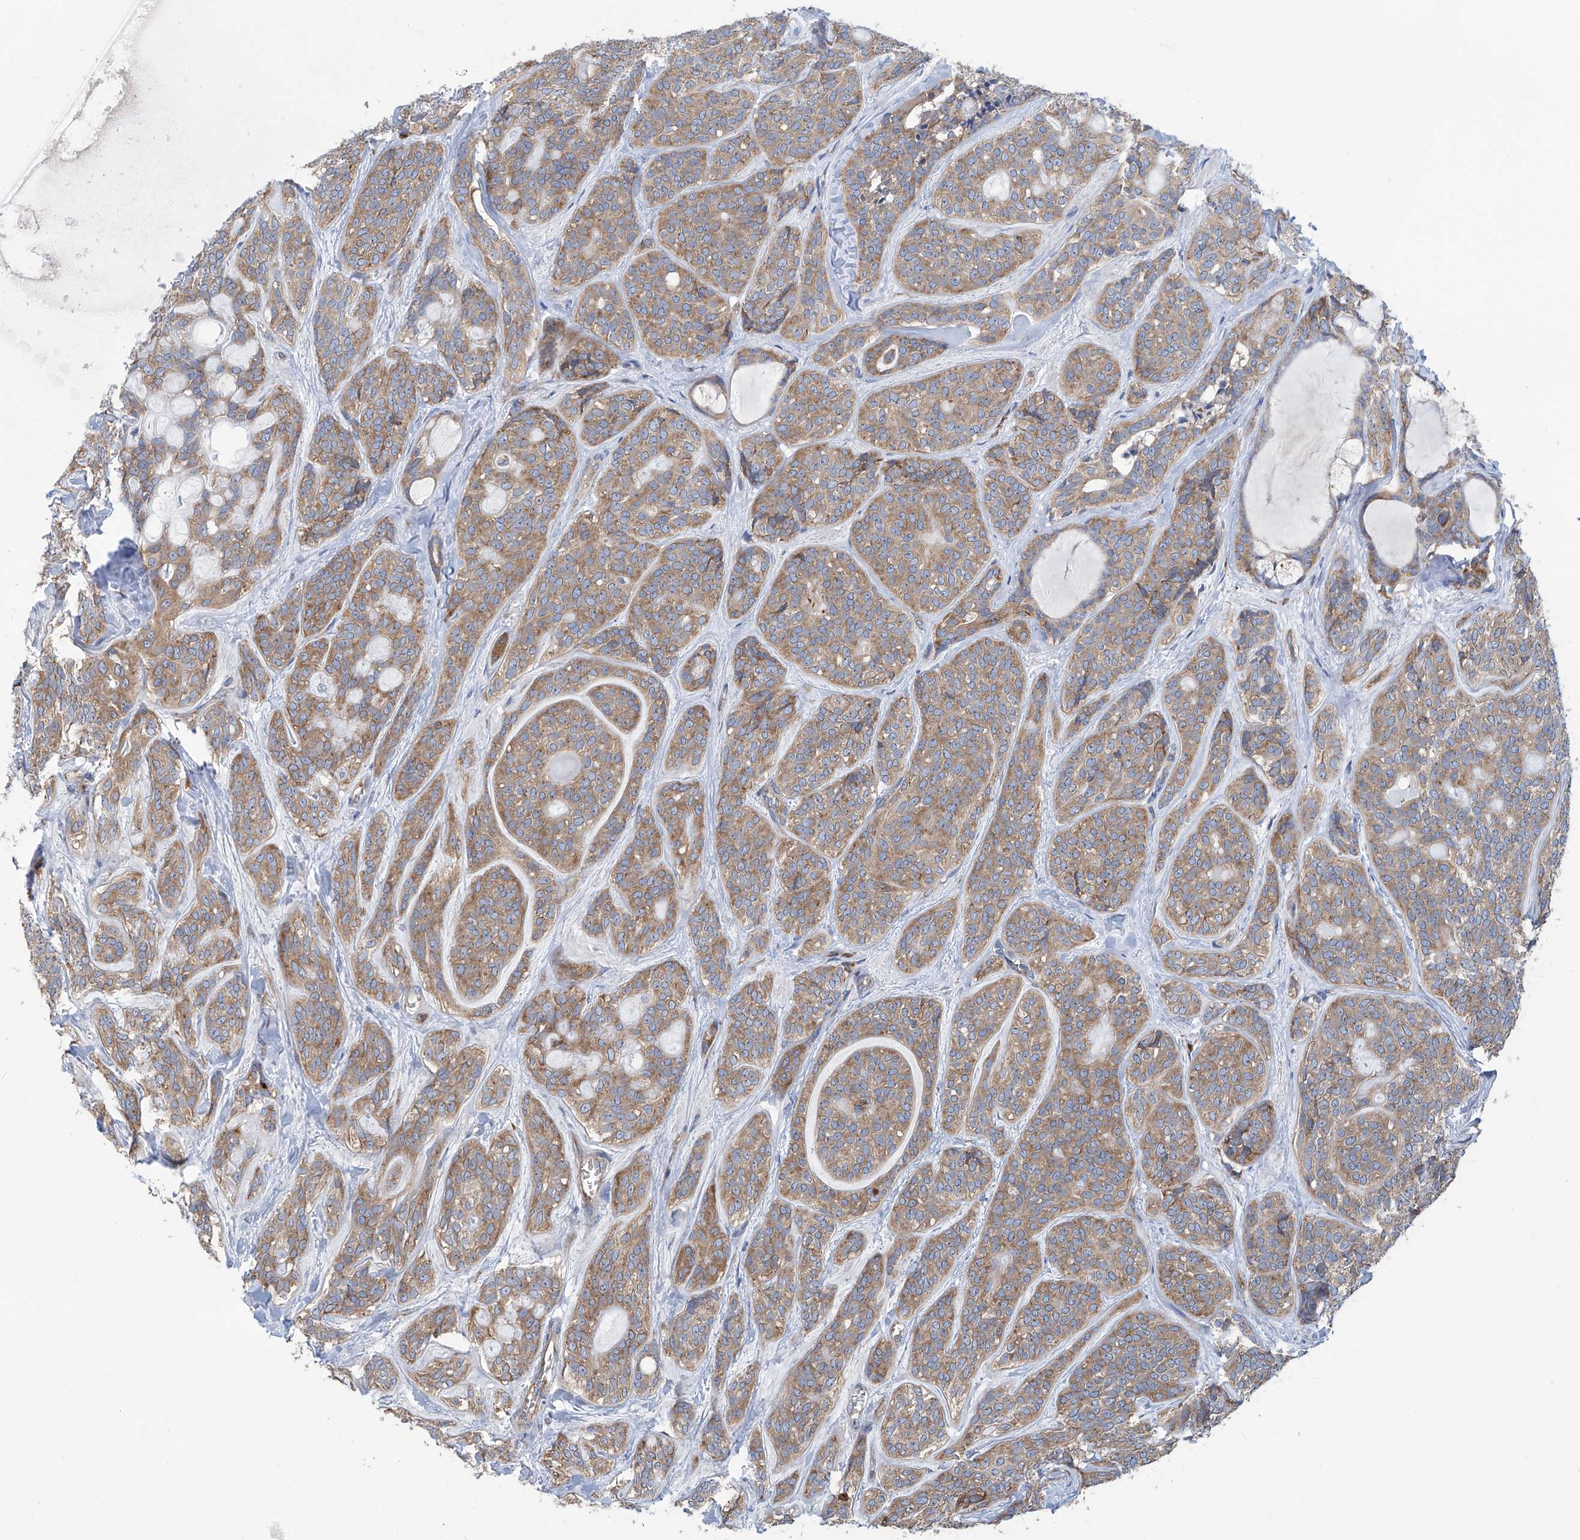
{"staining": {"intensity": "moderate", "quantity": ">75%", "location": "cytoplasmic/membranous"}, "tissue": "head and neck cancer", "cell_type": "Tumor cells", "image_type": "cancer", "snomed": [{"axis": "morphology", "description": "Adenocarcinoma, NOS"}, {"axis": "topography", "description": "Head-Neck"}], "caption": "Immunohistochemistry of head and neck cancer reveals medium levels of moderate cytoplasmic/membranous staining in approximately >75% of tumor cells.", "gene": "SENP2", "patient": {"sex": "male", "age": 66}}